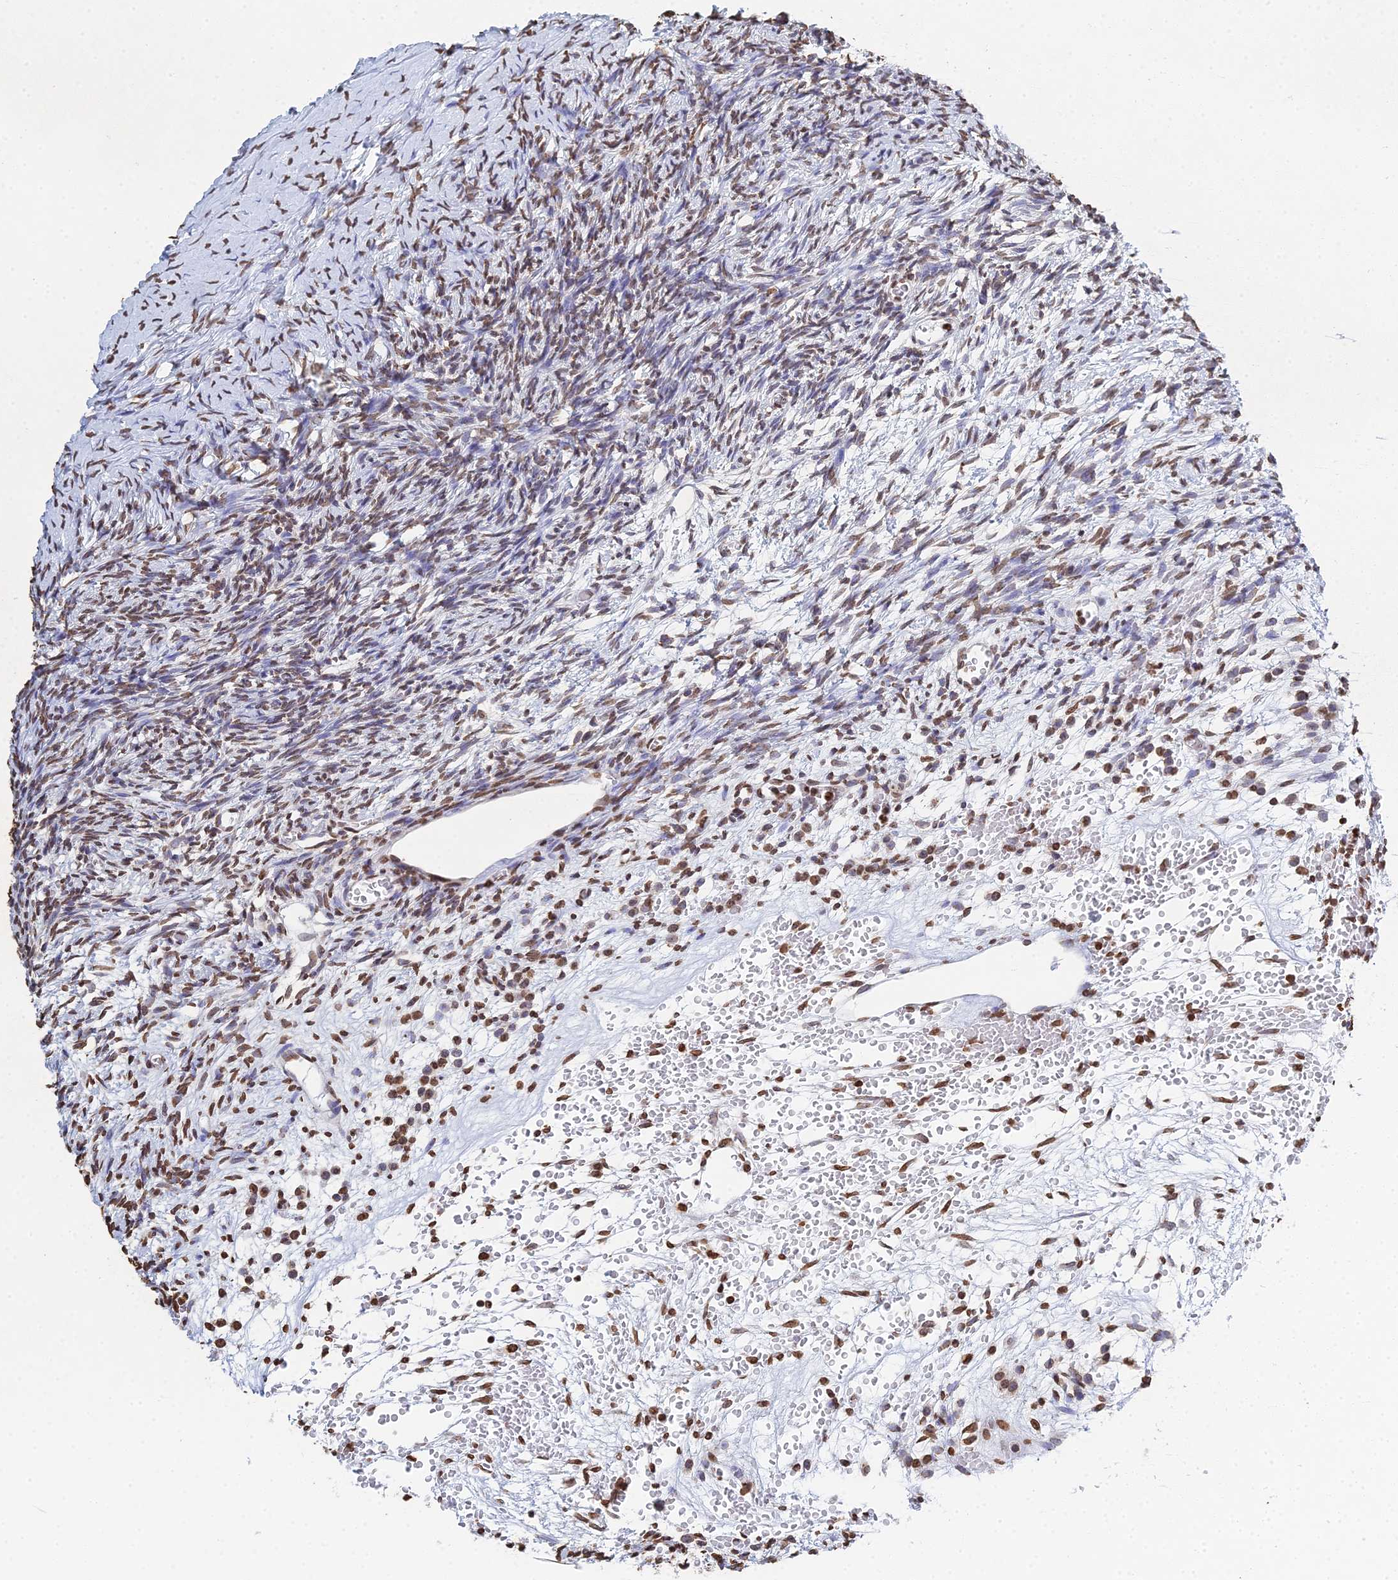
{"staining": {"intensity": "moderate", "quantity": ">75%", "location": "nuclear"}, "tissue": "ovary", "cell_type": "Follicle cells", "image_type": "normal", "snomed": [{"axis": "morphology", "description": "Normal tissue, NOS"}, {"axis": "topography", "description": "Ovary"}], "caption": "An immunohistochemistry micrograph of unremarkable tissue is shown. Protein staining in brown labels moderate nuclear positivity in ovary within follicle cells. (IHC, brightfield microscopy, high magnification).", "gene": "GBP3", "patient": {"sex": "female", "age": 39}}